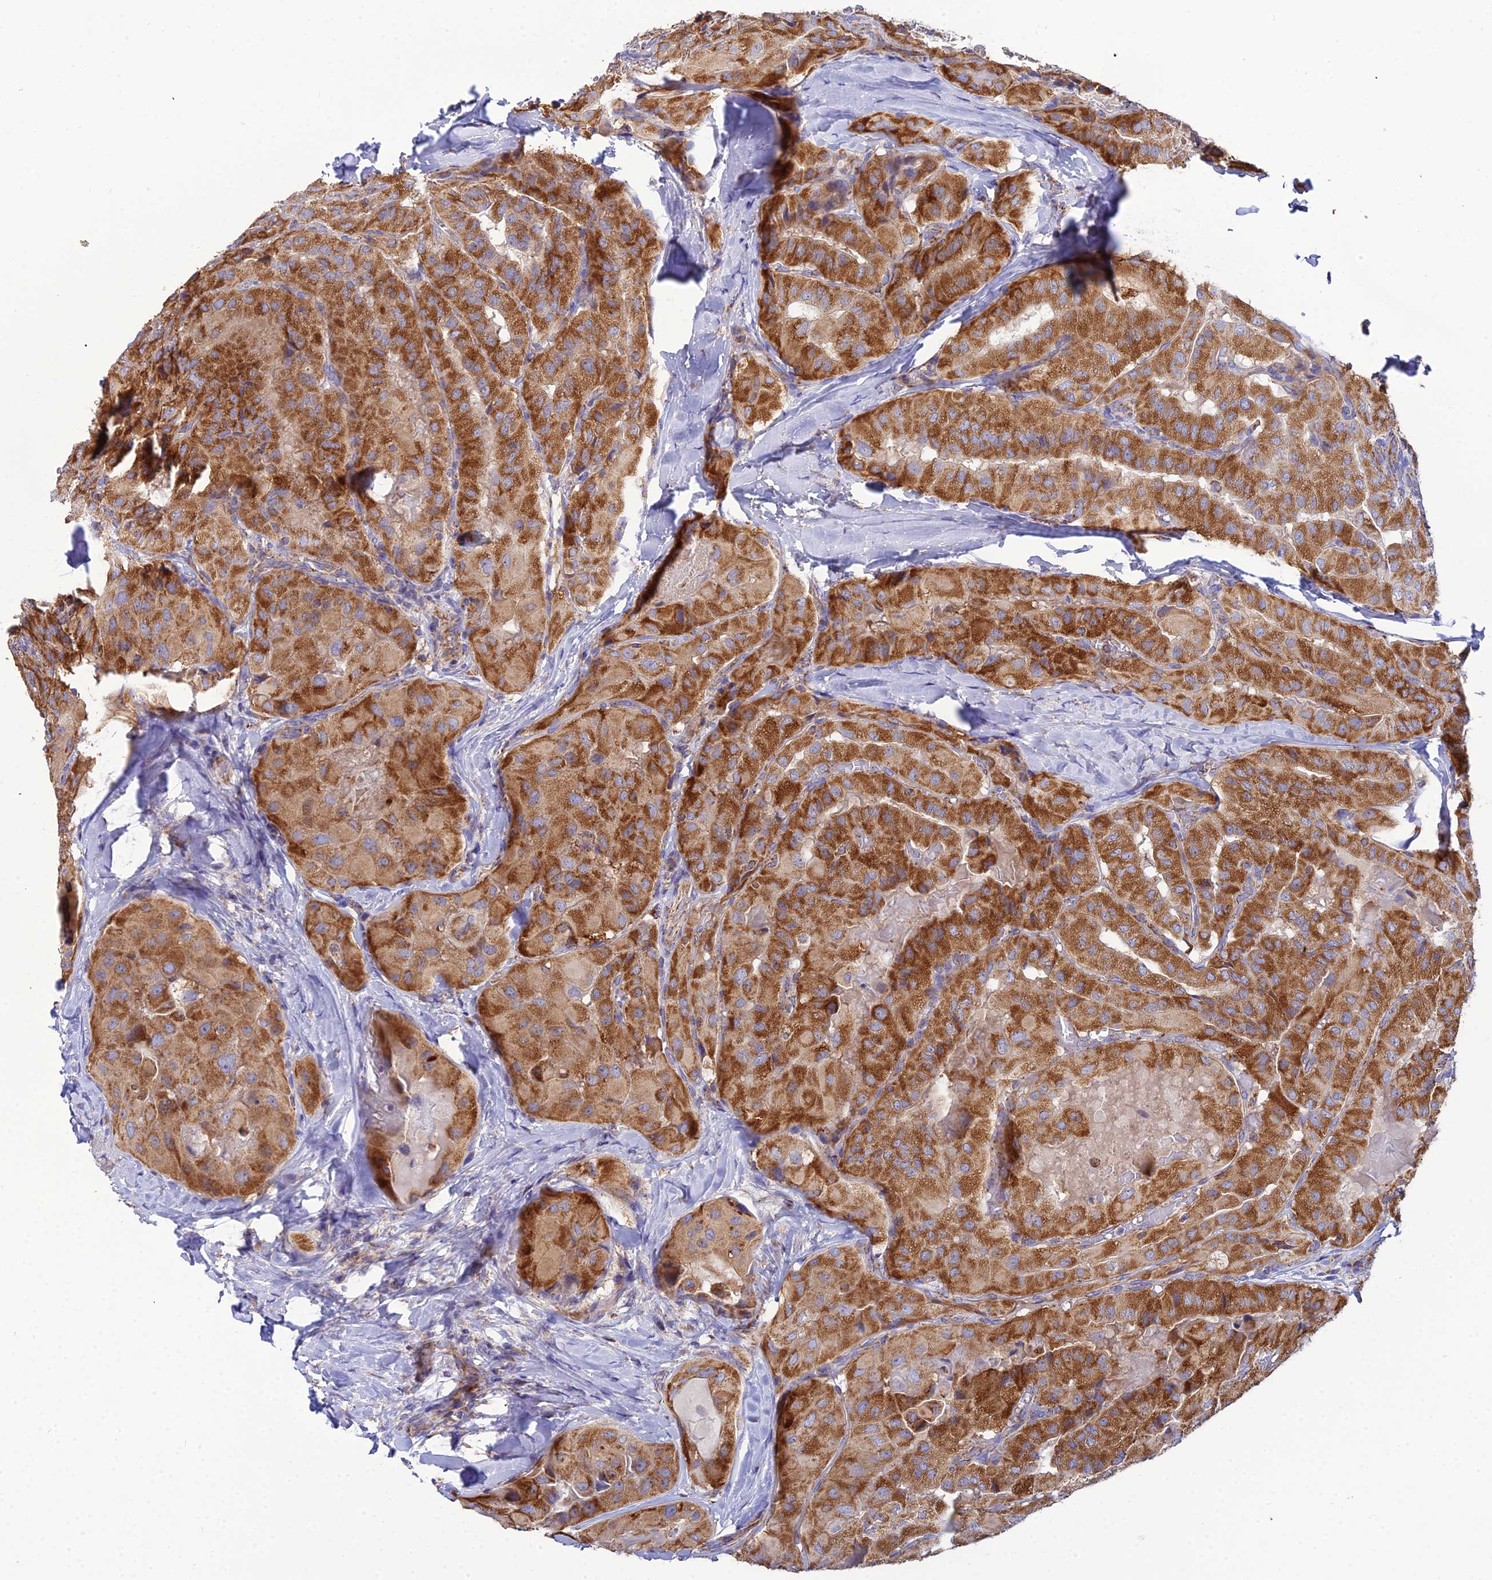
{"staining": {"intensity": "strong", "quantity": ">75%", "location": "cytoplasmic/membranous"}, "tissue": "thyroid cancer", "cell_type": "Tumor cells", "image_type": "cancer", "snomed": [{"axis": "morphology", "description": "Normal tissue, NOS"}, {"axis": "morphology", "description": "Papillary adenocarcinoma, NOS"}, {"axis": "topography", "description": "Thyroid gland"}], "caption": "The image displays staining of thyroid cancer (papillary adenocarcinoma), revealing strong cytoplasmic/membranous protein positivity (brown color) within tumor cells.", "gene": "NIPSNAP3A", "patient": {"sex": "female", "age": 59}}